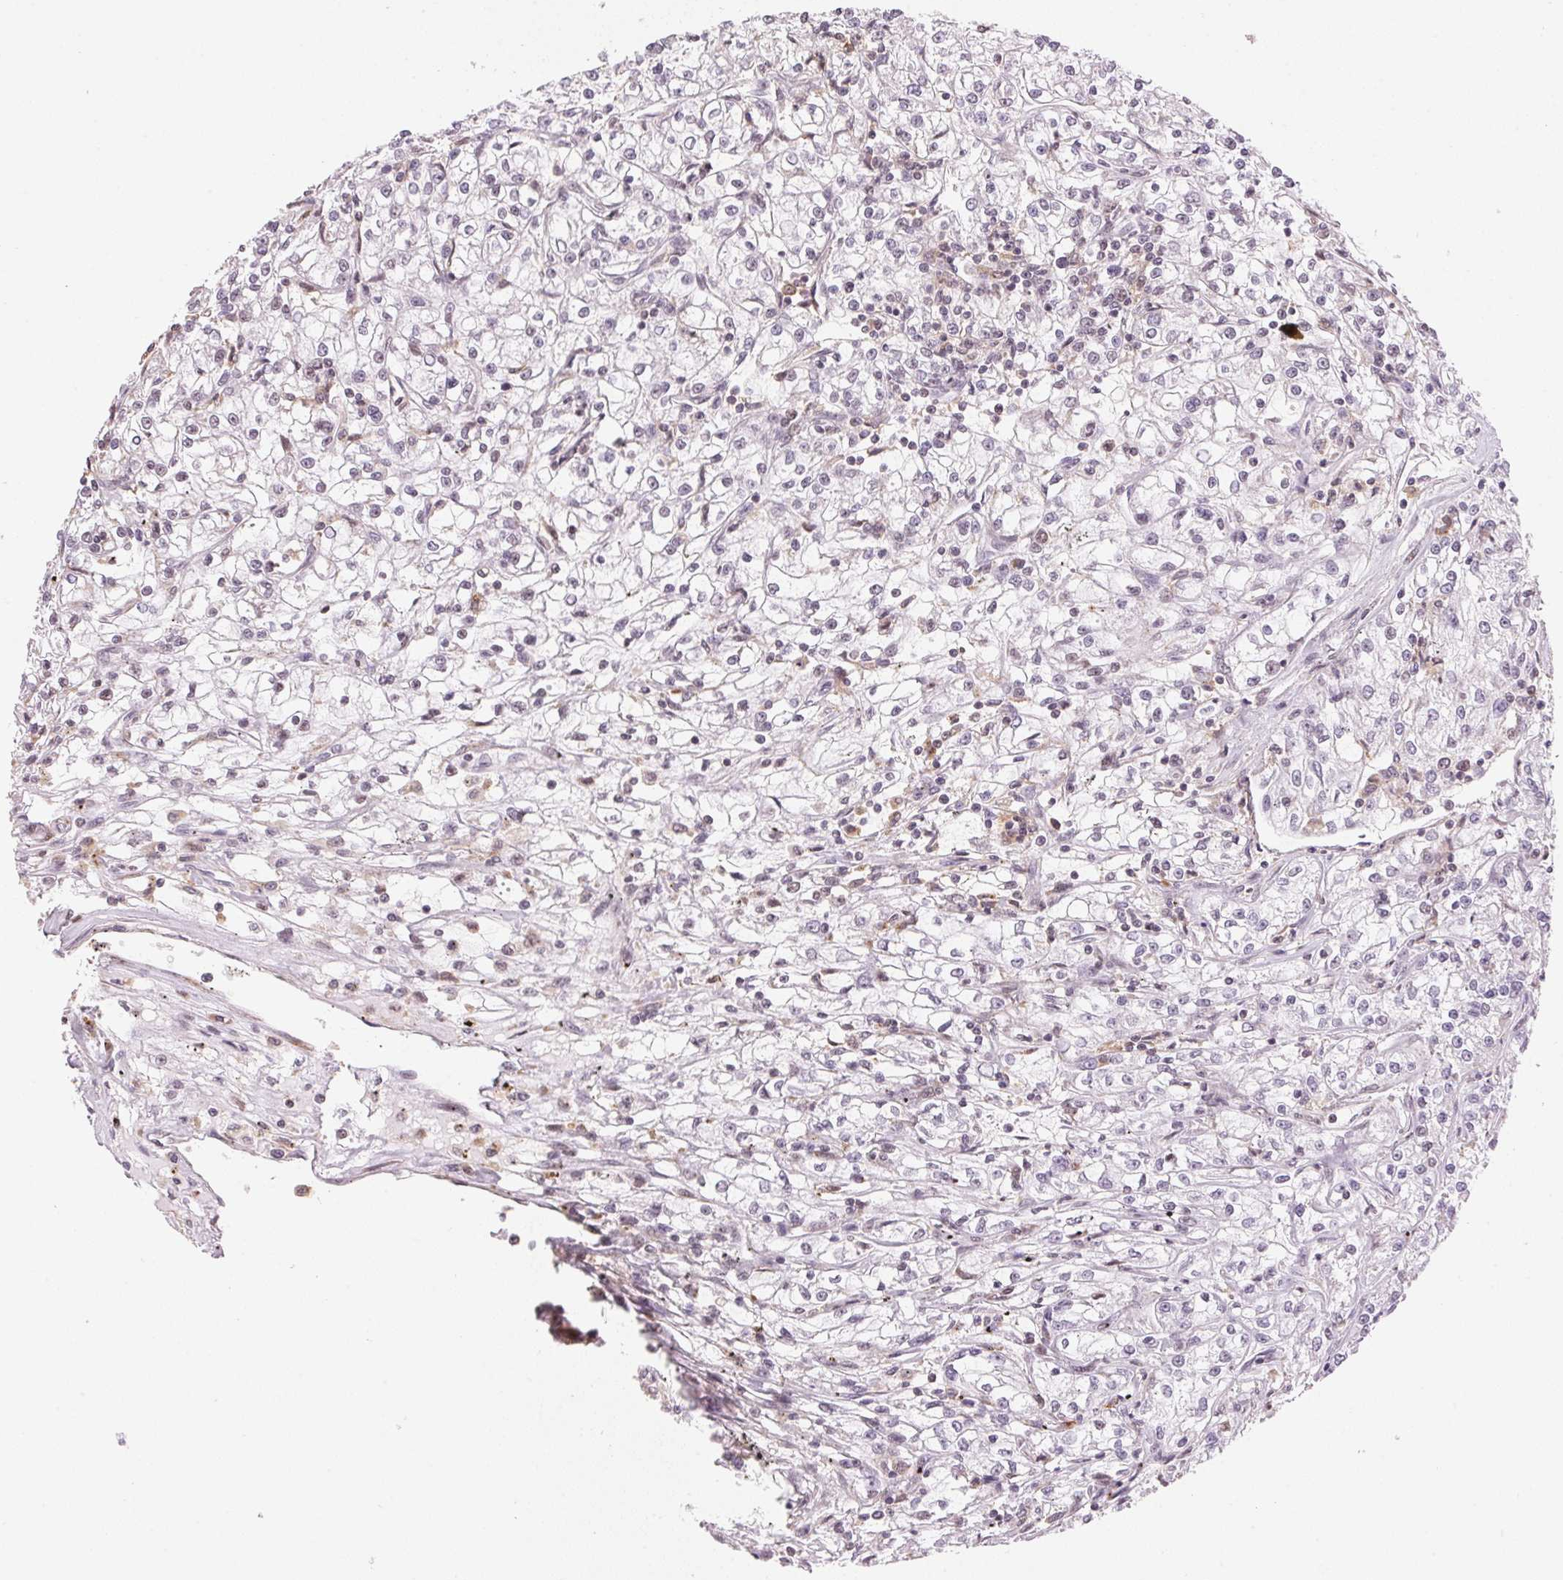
{"staining": {"intensity": "negative", "quantity": "none", "location": "none"}, "tissue": "renal cancer", "cell_type": "Tumor cells", "image_type": "cancer", "snomed": [{"axis": "morphology", "description": "Adenocarcinoma, NOS"}, {"axis": "topography", "description": "Kidney"}], "caption": "Immunohistochemical staining of renal adenocarcinoma demonstrates no significant positivity in tumor cells.", "gene": "HNRNPDL", "patient": {"sex": "female", "age": 59}}